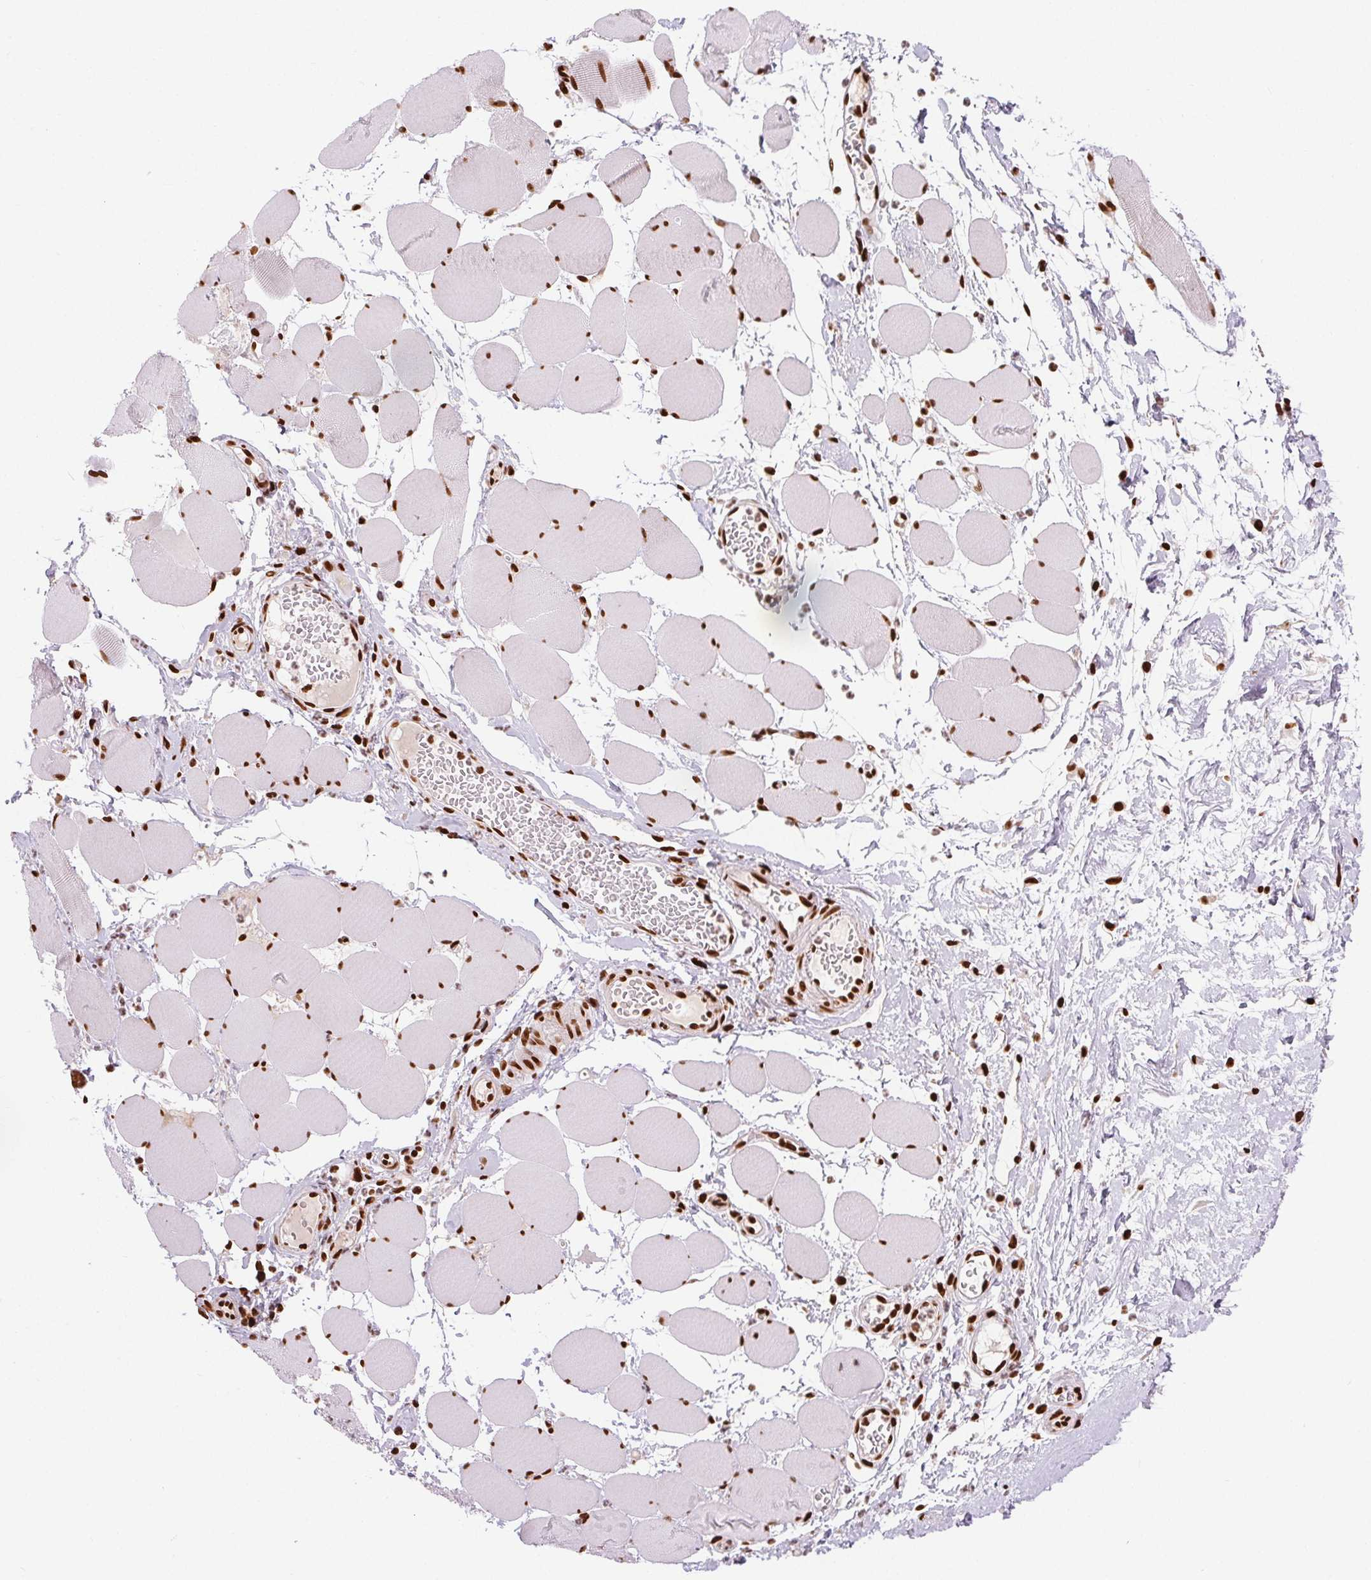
{"staining": {"intensity": "strong", "quantity": ">75%", "location": "nuclear"}, "tissue": "skeletal muscle", "cell_type": "Myocytes", "image_type": "normal", "snomed": [{"axis": "morphology", "description": "Normal tissue, NOS"}, {"axis": "topography", "description": "Skeletal muscle"}], "caption": "DAB (3,3'-diaminobenzidine) immunohistochemical staining of normal human skeletal muscle exhibits strong nuclear protein staining in approximately >75% of myocytes.", "gene": "ZNF80", "patient": {"sex": "female", "age": 75}}